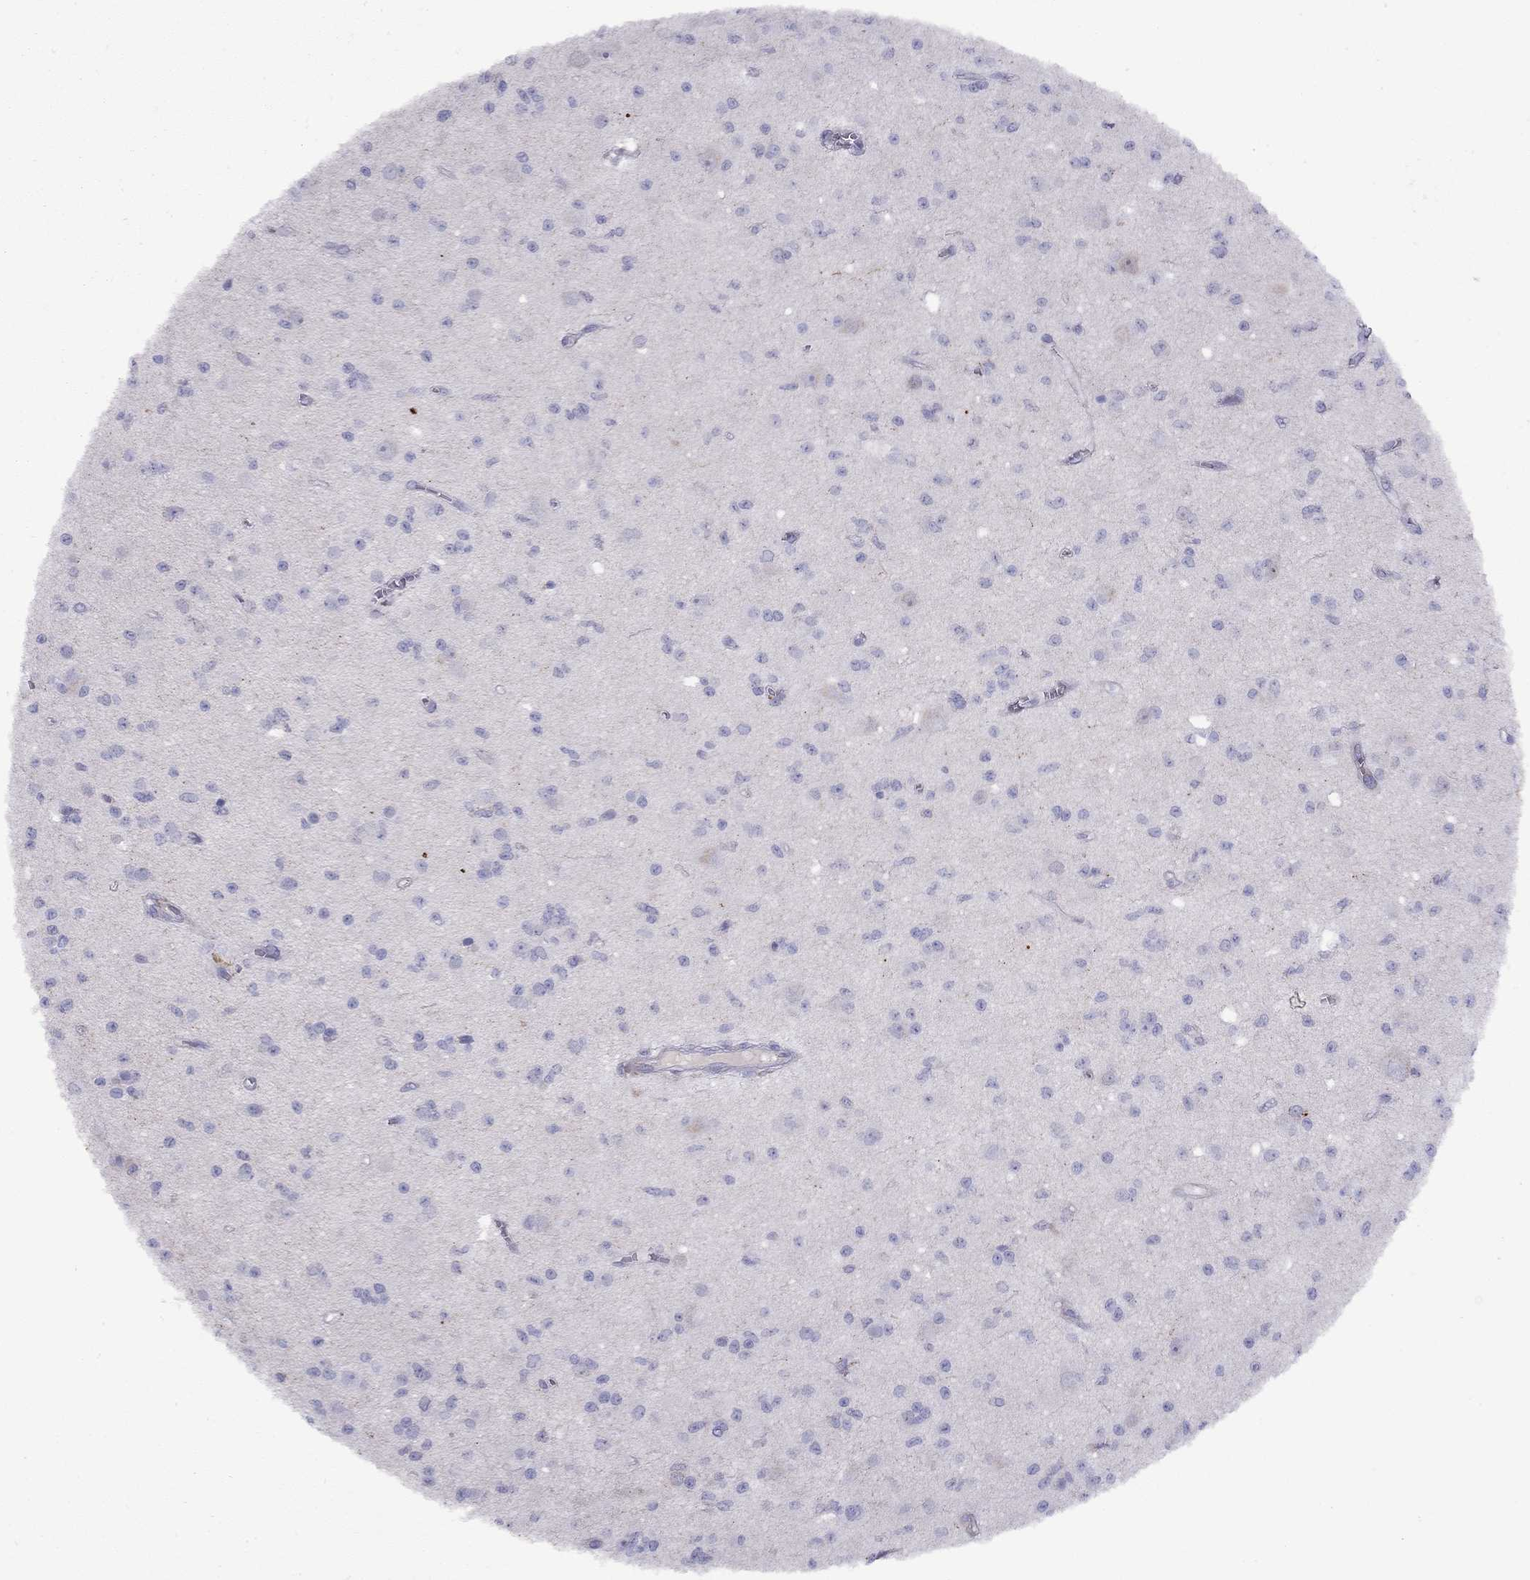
{"staining": {"intensity": "negative", "quantity": "none", "location": "none"}, "tissue": "glioma", "cell_type": "Tumor cells", "image_type": "cancer", "snomed": [{"axis": "morphology", "description": "Glioma, malignant, Low grade"}, {"axis": "topography", "description": "Brain"}], "caption": "Glioma was stained to show a protein in brown. There is no significant positivity in tumor cells. Brightfield microscopy of immunohistochemistry (IHC) stained with DAB (brown) and hematoxylin (blue), captured at high magnification.", "gene": "CPNE4", "patient": {"sex": "female", "age": 45}}